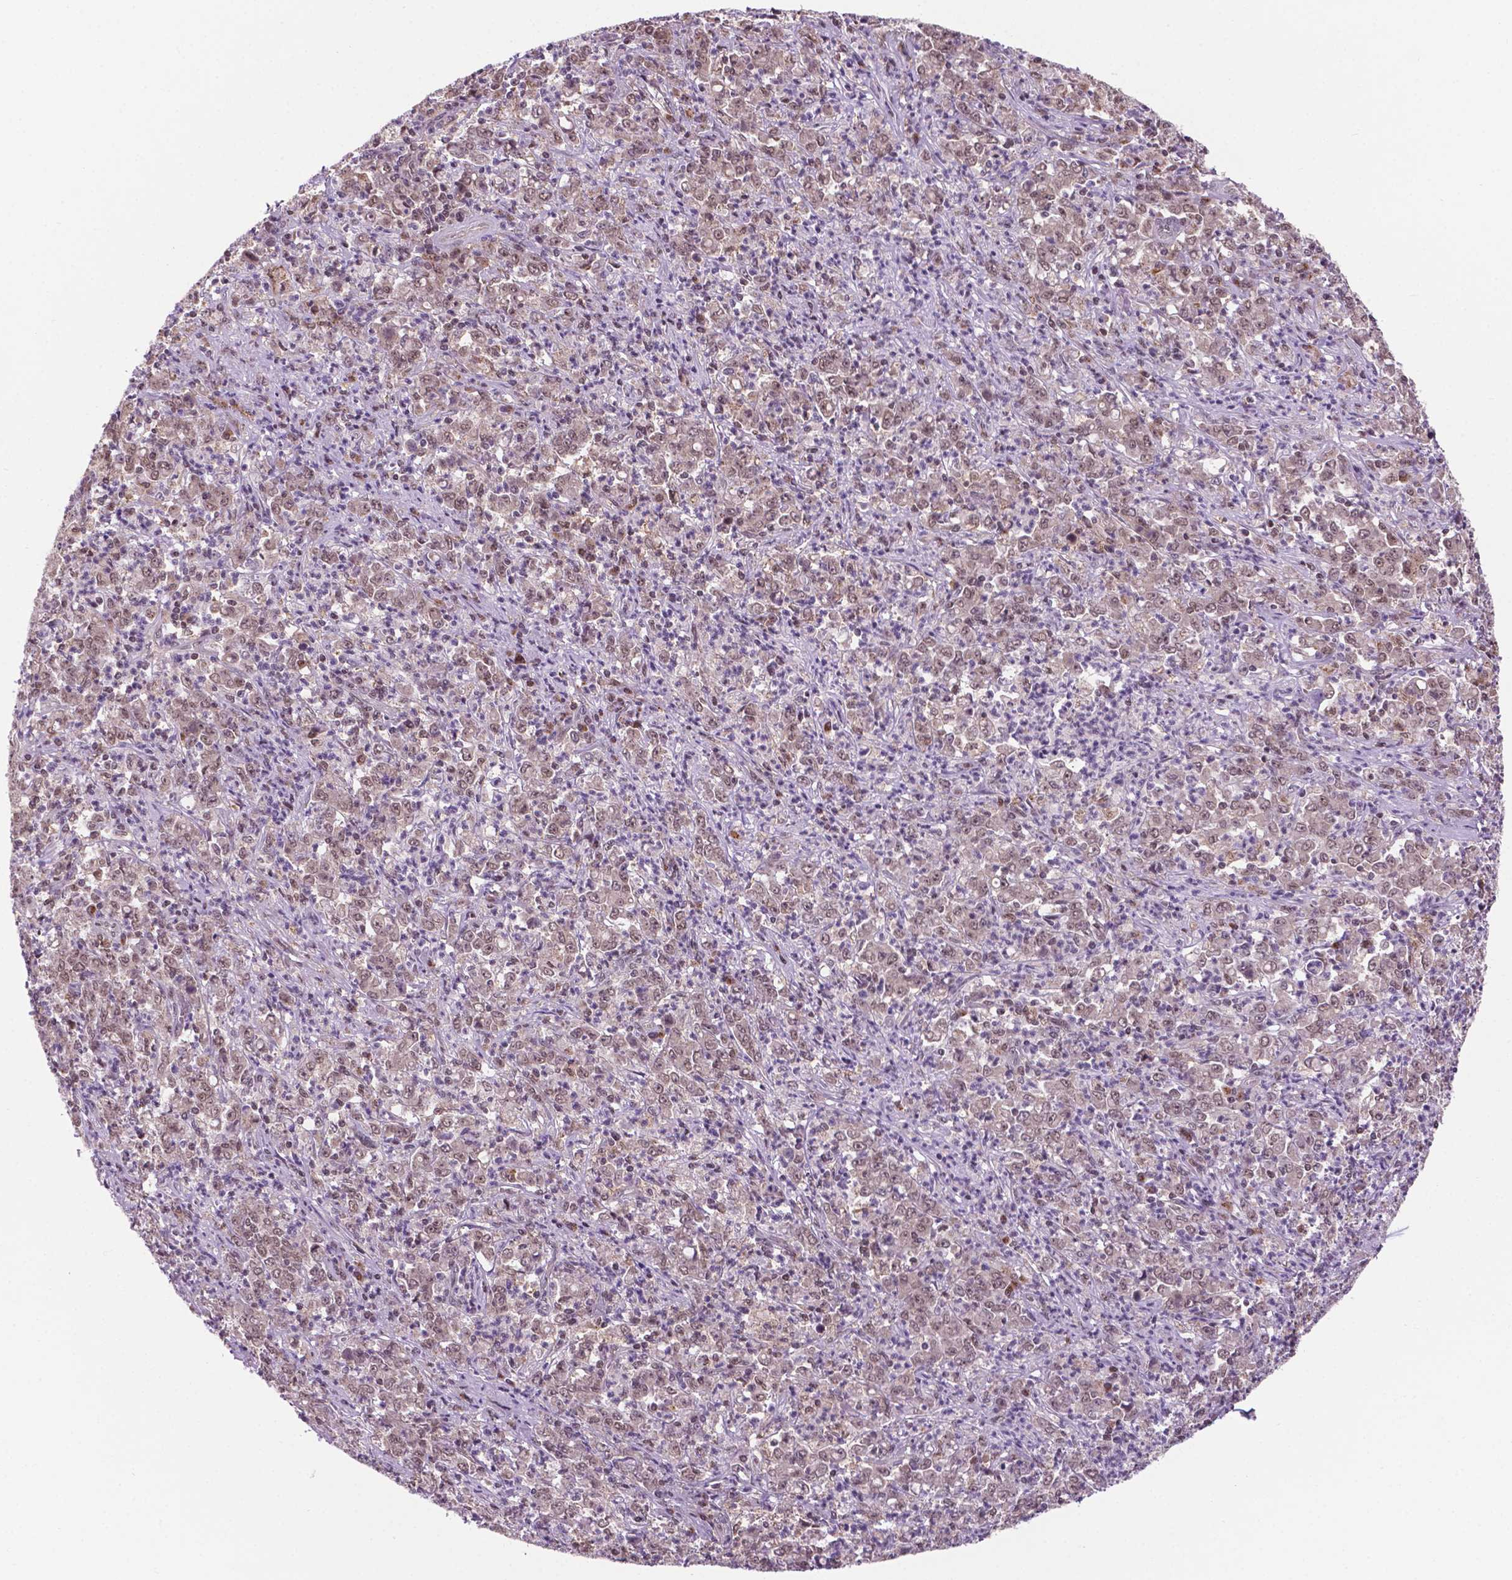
{"staining": {"intensity": "weak", "quantity": ">75%", "location": "nuclear"}, "tissue": "stomach cancer", "cell_type": "Tumor cells", "image_type": "cancer", "snomed": [{"axis": "morphology", "description": "Adenocarcinoma, NOS"}, {"axis": "topography", "description": "Stomach, lower"}], "caption": "A low amount of weak nuclear staining is appreciated in about >75% of tumor cells in stomach adenocarcinoma tissue. Nuclei are stained in blue.", "gene": "PER2", "patient": {"sex": "female", "age": 71}}